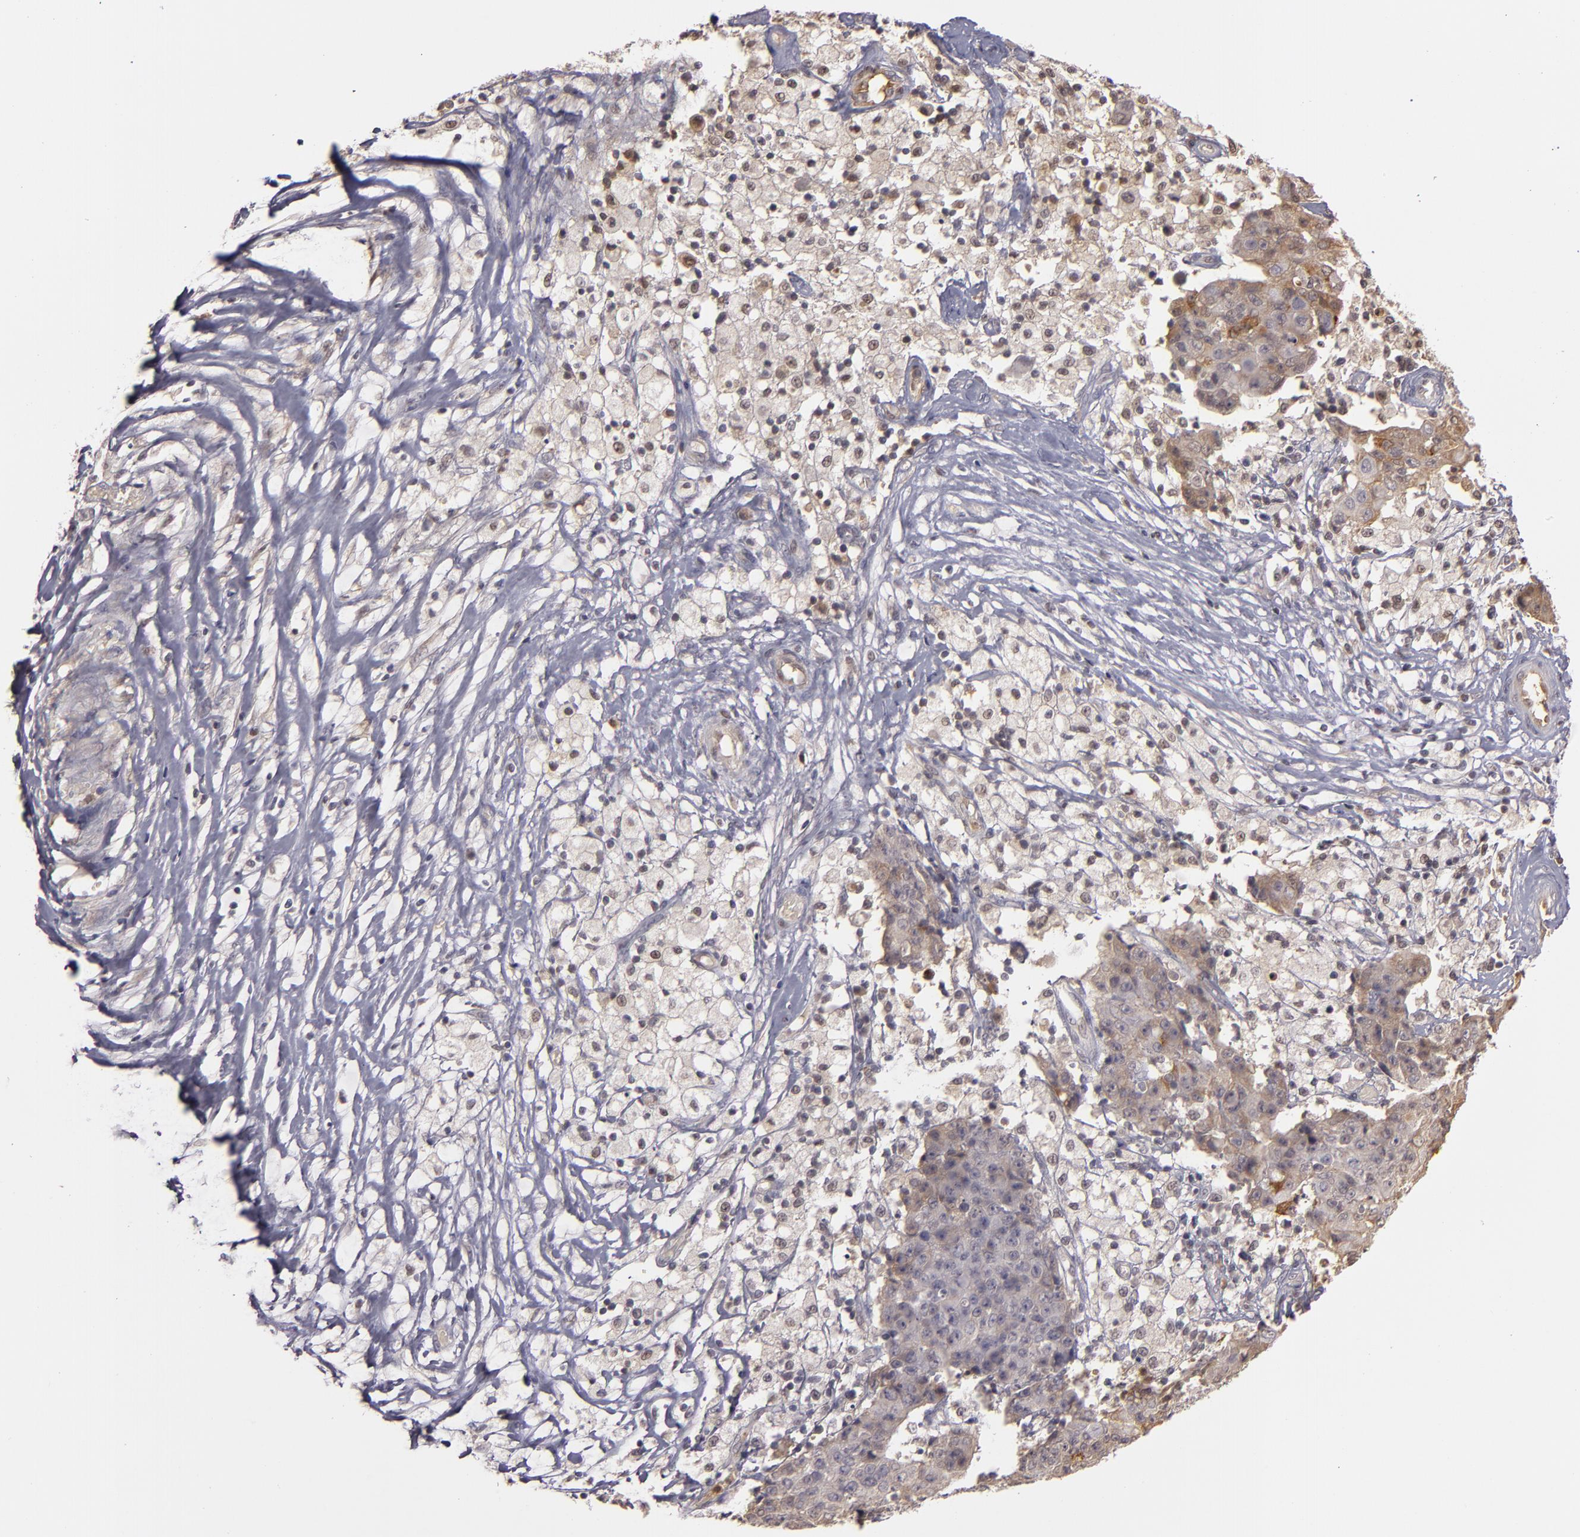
{"staining": {"intensity": "moderate", "quantity": "25%-75%", "location": "cytoplasmic/membranous"}, "tissue": "ovarian cancer", "cell_type": "Tumor cells", "image_type": "cancer", "snomed": [{"axis": "morphology", "description": "Carcinoma, endometroid"}, {"axis": "topography", "description": "Ovary"}], "caption": "The histopathology image shows staining of ovarian cancer, revealing moderate cytoplasmic/membranous protein positivity (brown color) within tumor cells. The protein of interest is stained brown, and the nuclei are stained in blue (DAB (3,3'-diaminobenzidine) IHC with brightfield microscopy, high magnification).", "gene": "LRG1", "patient": {"sex": "female", "age": 42}}